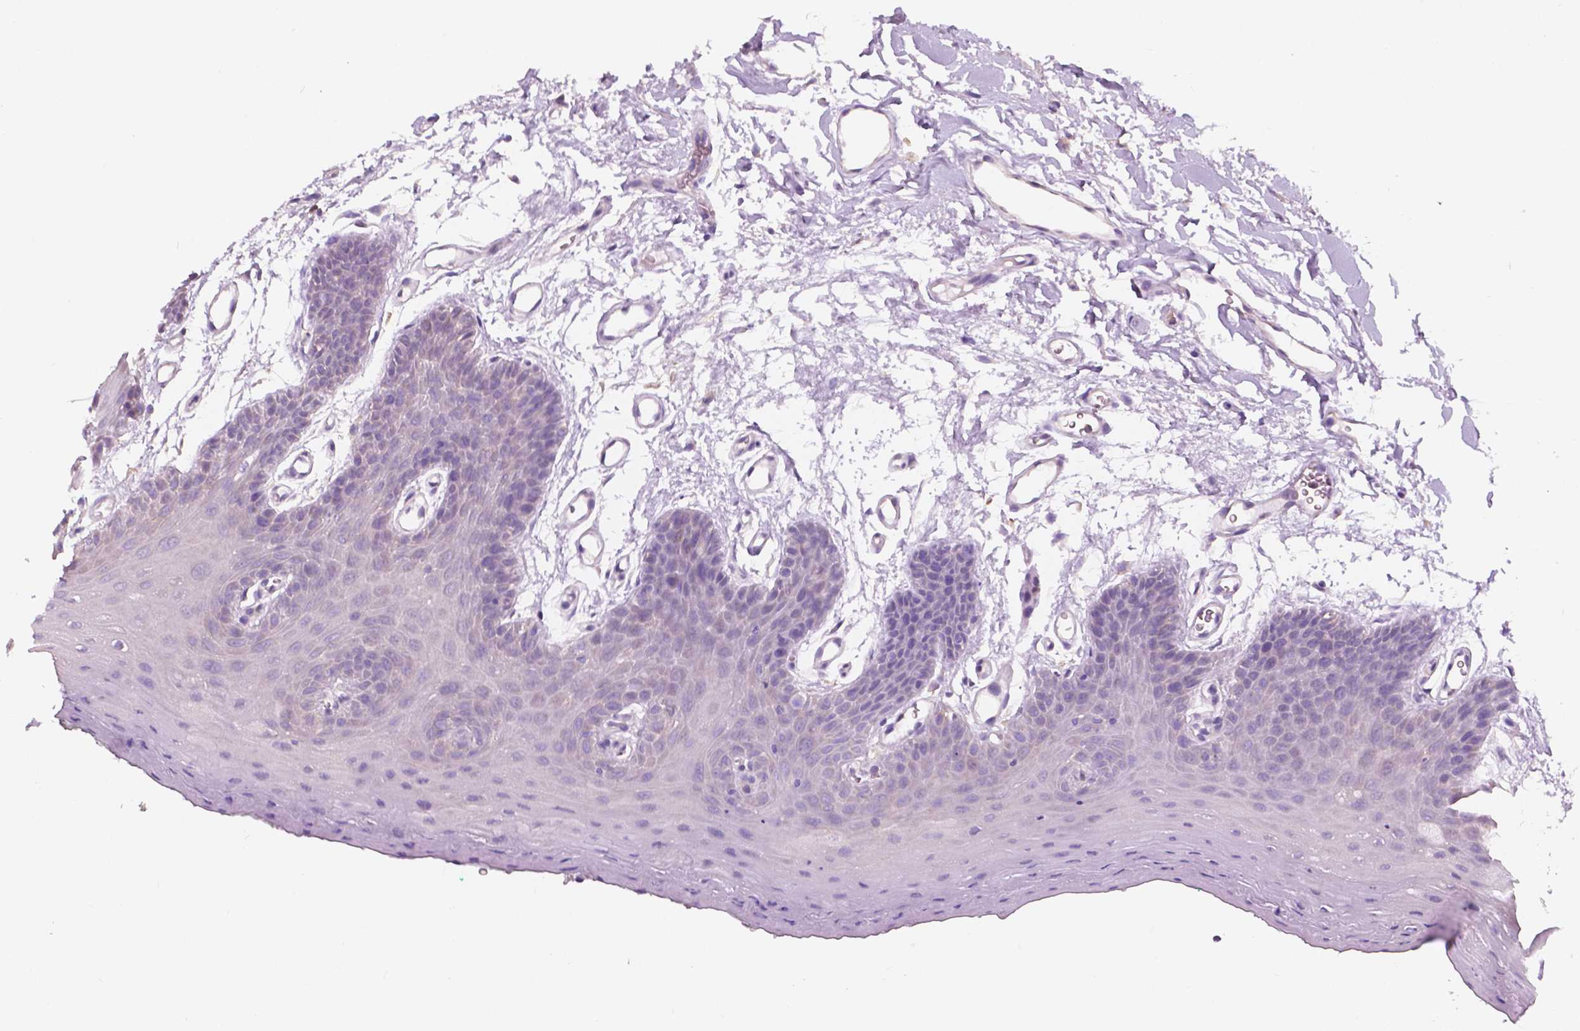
{"staining": {"intensity": "negative", "quantity": "none", "location": "none"}, "tissue": "oral mucosa", "cell_type": "Squamous epithelial cells", "image_type": "normal", "snomed": [{"axis": "morphology", "description": "Normal tissue, NOS"}, {"axis": "morphology", "description": "Squamous cell carcinoma, NOS"}, {"axis": "topography", "description": "Oral tissue"}, {"axis": "topography", "description": "Head-Neck"}], "caption": "There is no significant expression in squamous epithelial cells of oral mucosa.", "gene": "SEMA4A", "patient": {"sex": "female", "age": 50}}